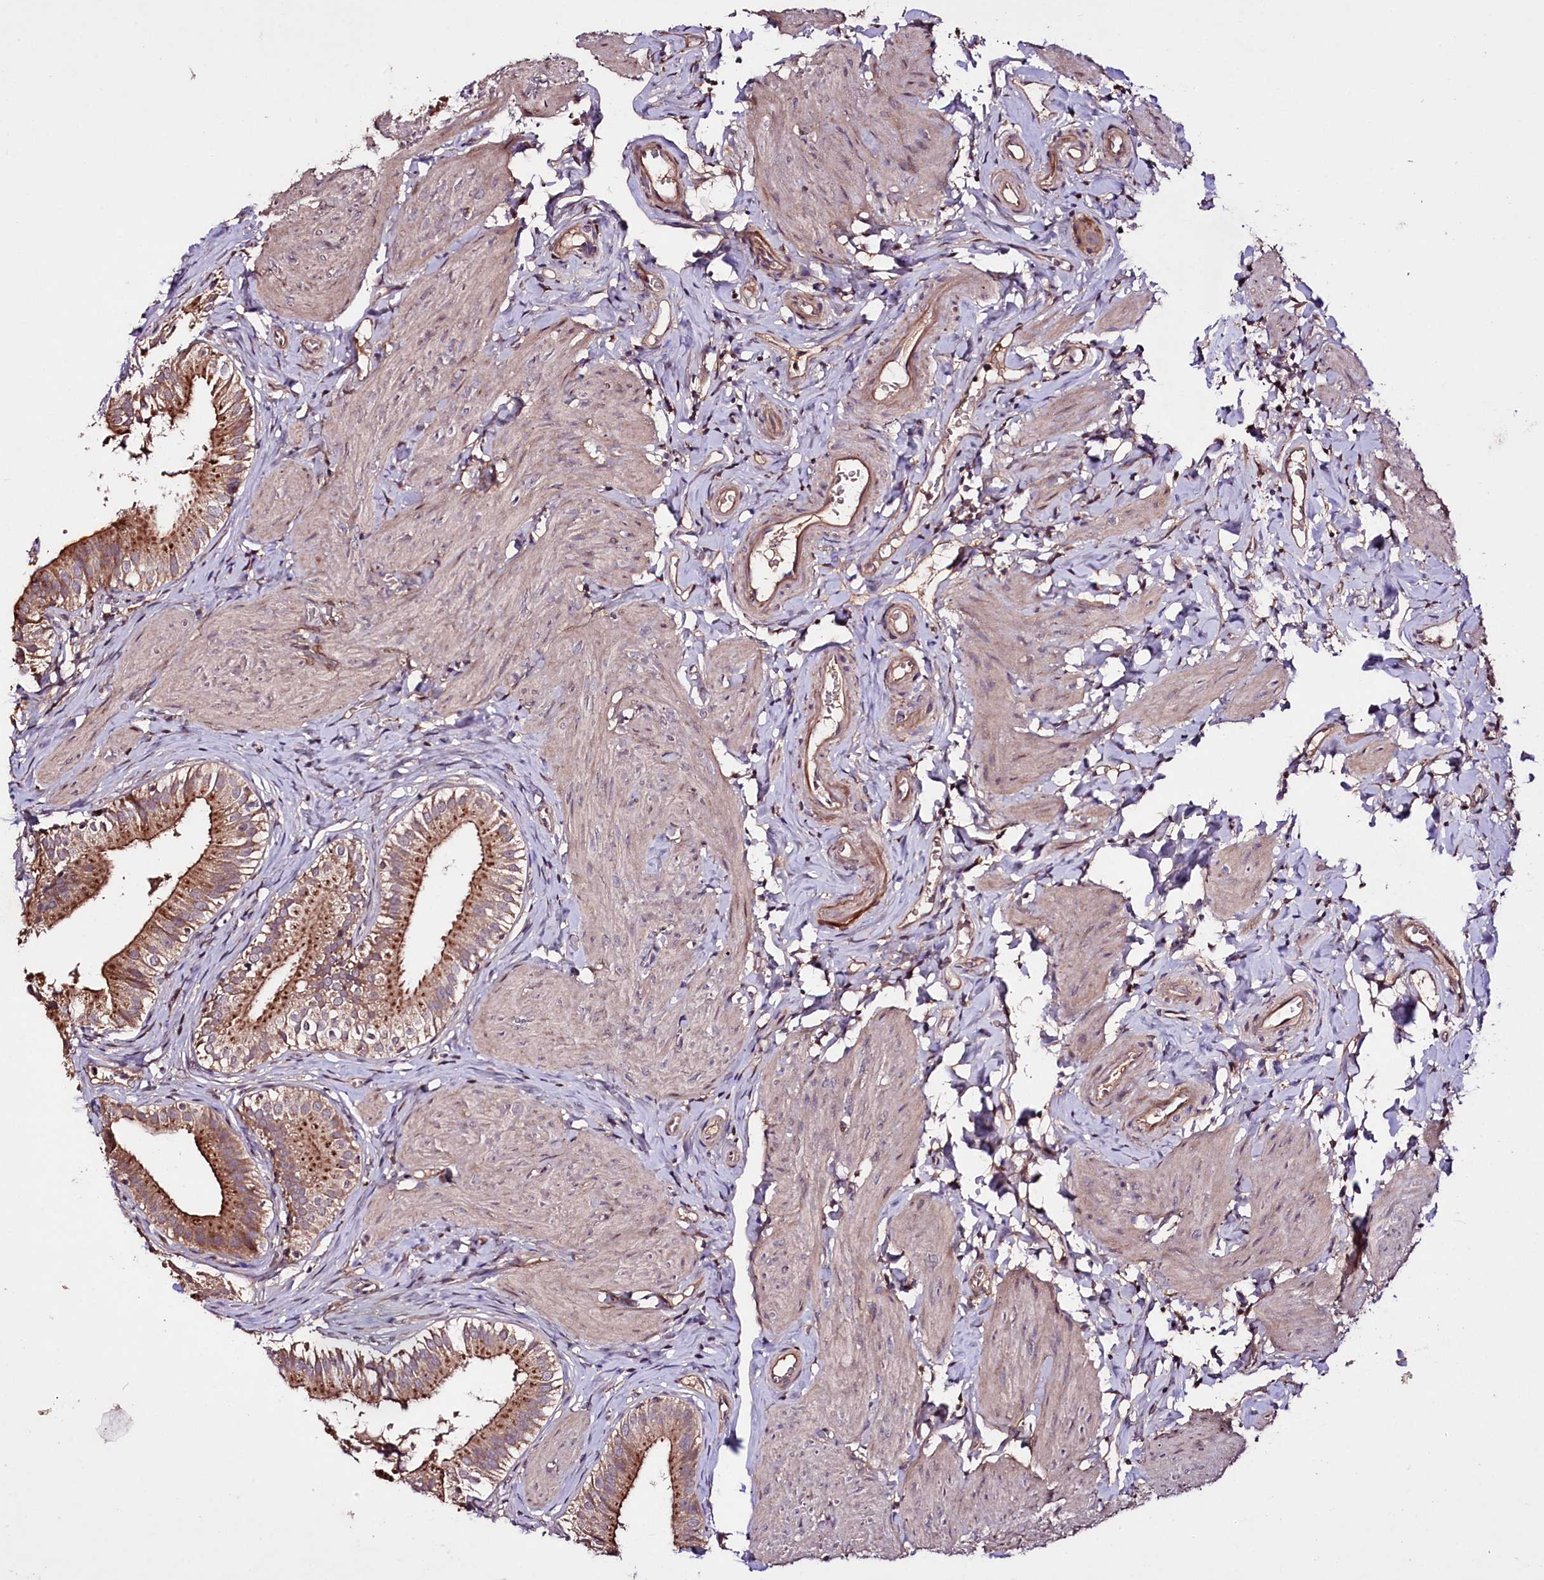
{"staining": {"intensity": "strong", "quantity": ">75%", "location": "cytoplasmic/membranous"}, "tissue": "gallbladder", "cell_type": "Glandular cells", "image_type": "normal", "snomed": [{"axis": "morphology", "description": "Normal tissue, NOS"}, {"axis": "topography", "description": "Gallbladder"}], "caption": "Immunohistochemistry (IHC) micrograph of unremarkable gallbladder: gallbladder stained using immunohistochemistry (IHC) reveals high levels of strong protein expression localized specifically in the cytoplasmic/membranous of glandular cells, appearing as a cytoplasmic/membranous brown color.", "gene": "TNPO3", "patient": {"sex": "female", "age": 47}}